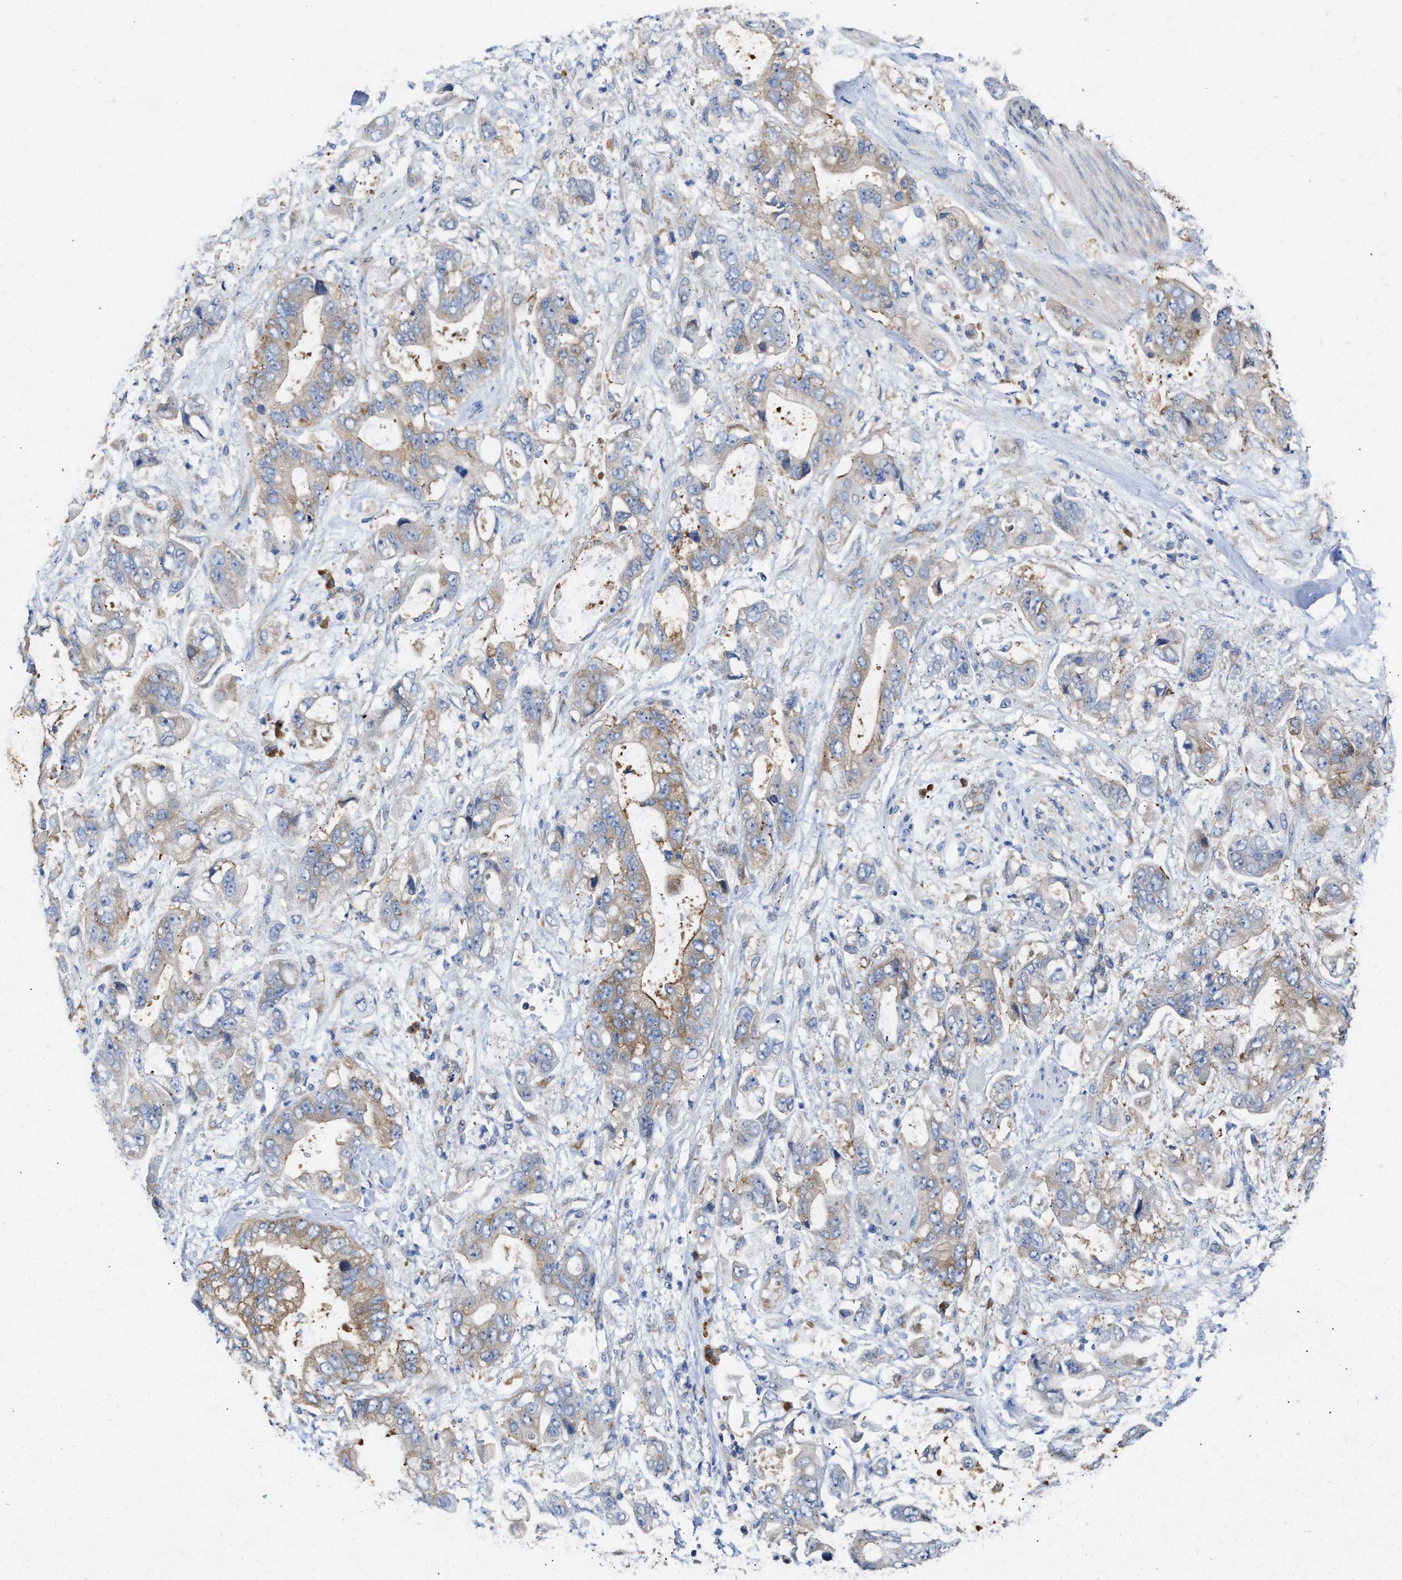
{"staining": {"intensity": "moderate", "quantity": "<25%", "location": "cytoplasmic/membranous"}, "tissue": "stomach cancer", "cell_type": "Tumor cells", "image_type": "cancer", "snomed": [{"axis": "morphology", "description": "Normal tissue, NOS"}, {"axis": "morphology", "description": "Adenocarcinoma, NOS"}, {"axis": "topography", "description": "Stomach"}], "caption": "Immunohistochemistry (IHC) micrograph of neoplastic tissue: stomach adenocarcinoma stained using immunohistochemistry reveals low levels of moderate protein expression localized specifically in the cytoplasmic/membranous of tumor cells, appearing as a cytoplasmic/membranous brown color.", "gene": "PPP1R15A", "patient": {"sex": "male", "age": 62}}